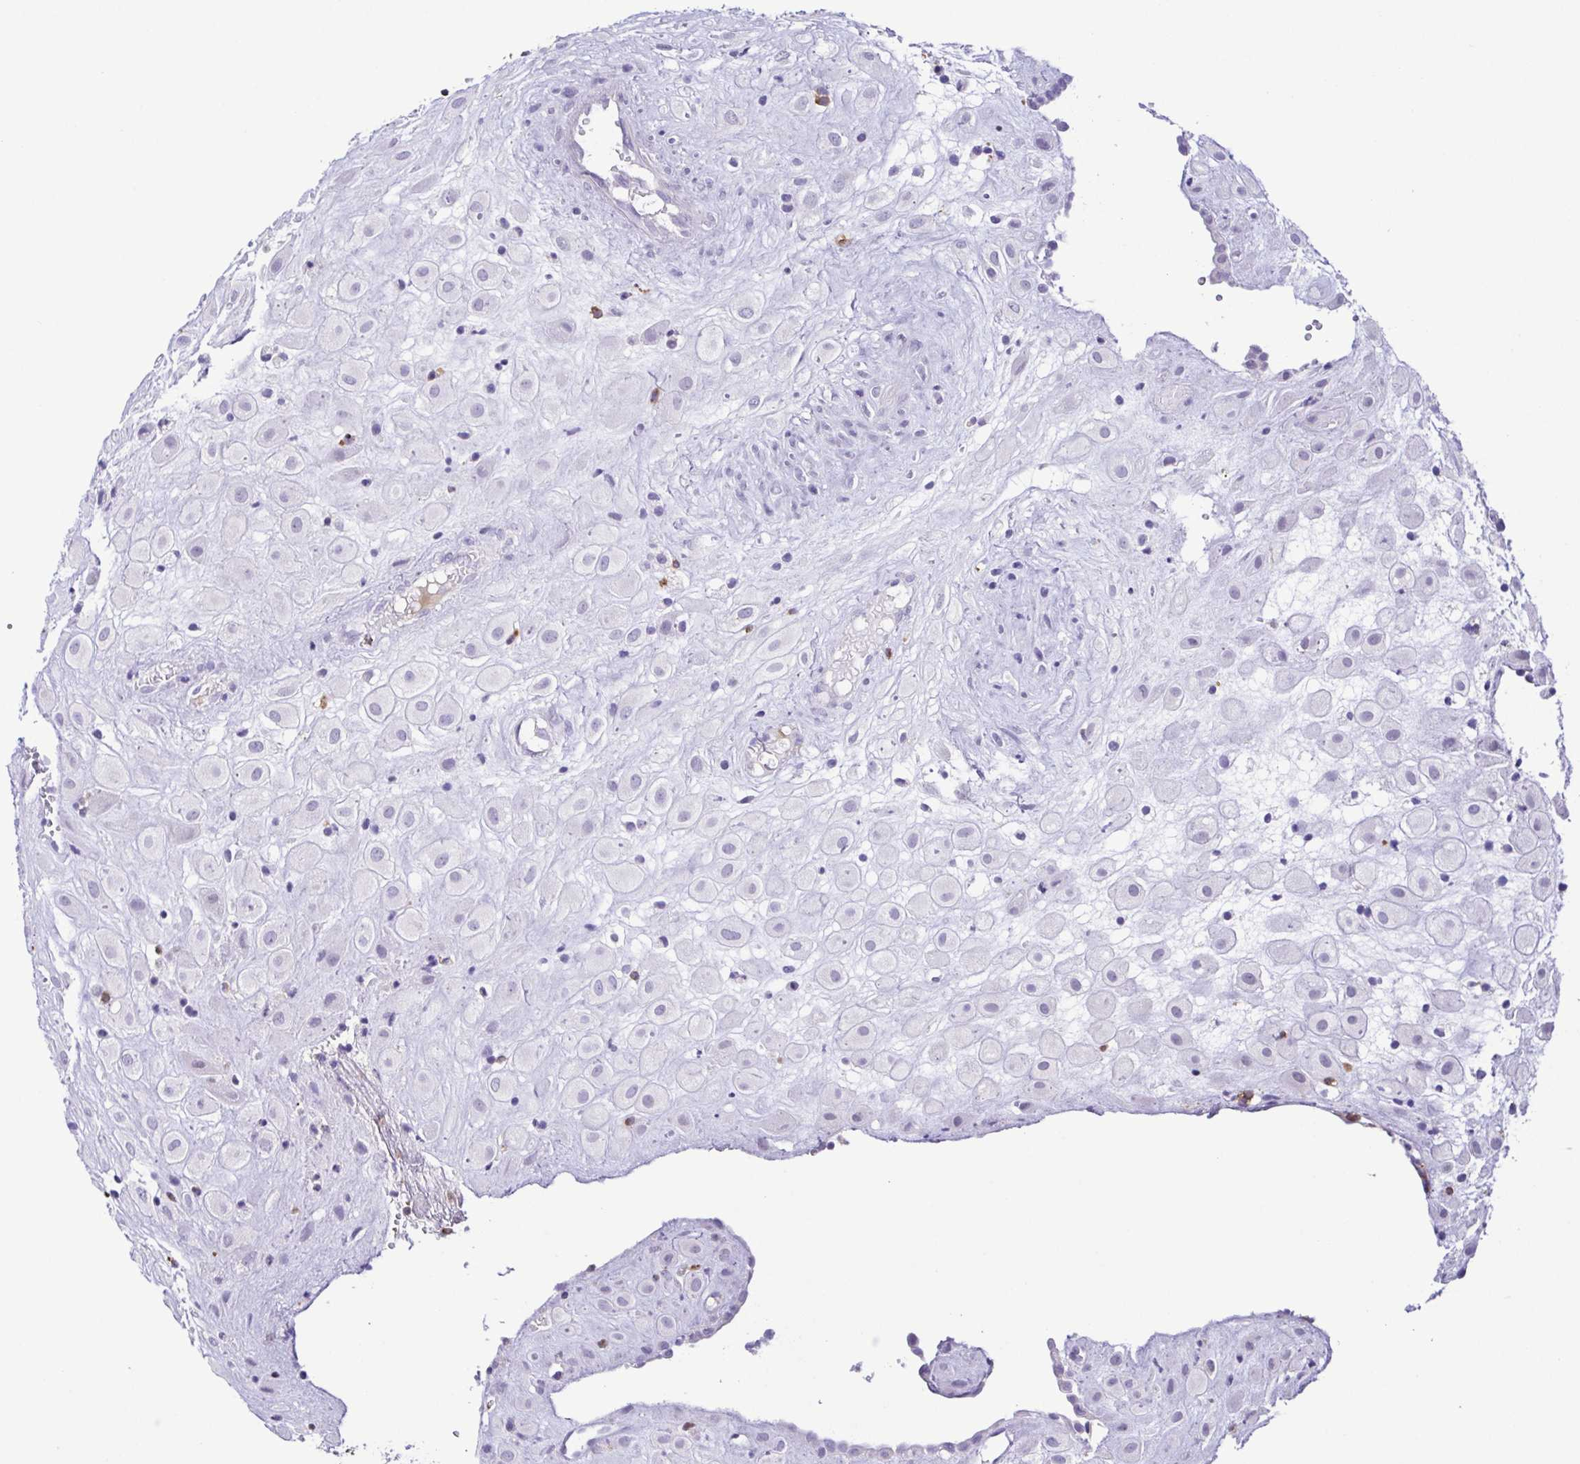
{"staining": {"intensity": "negative", "quantity": "none", "location": "none"}, "tissue": "placenta", "cell_type": "Decidual cells", "image_type": "normal", "snomed": [{"axis": "morphology", "description": "Normal tissue, NOS"}, {"axis": "topography", "description": "Placenta"}], "caption": "The IHC histopathology image has no significant staining in decidual cells of placenta.", "gene": "PGLYRP1", "patient": {"sex": "female", "age": 24}}